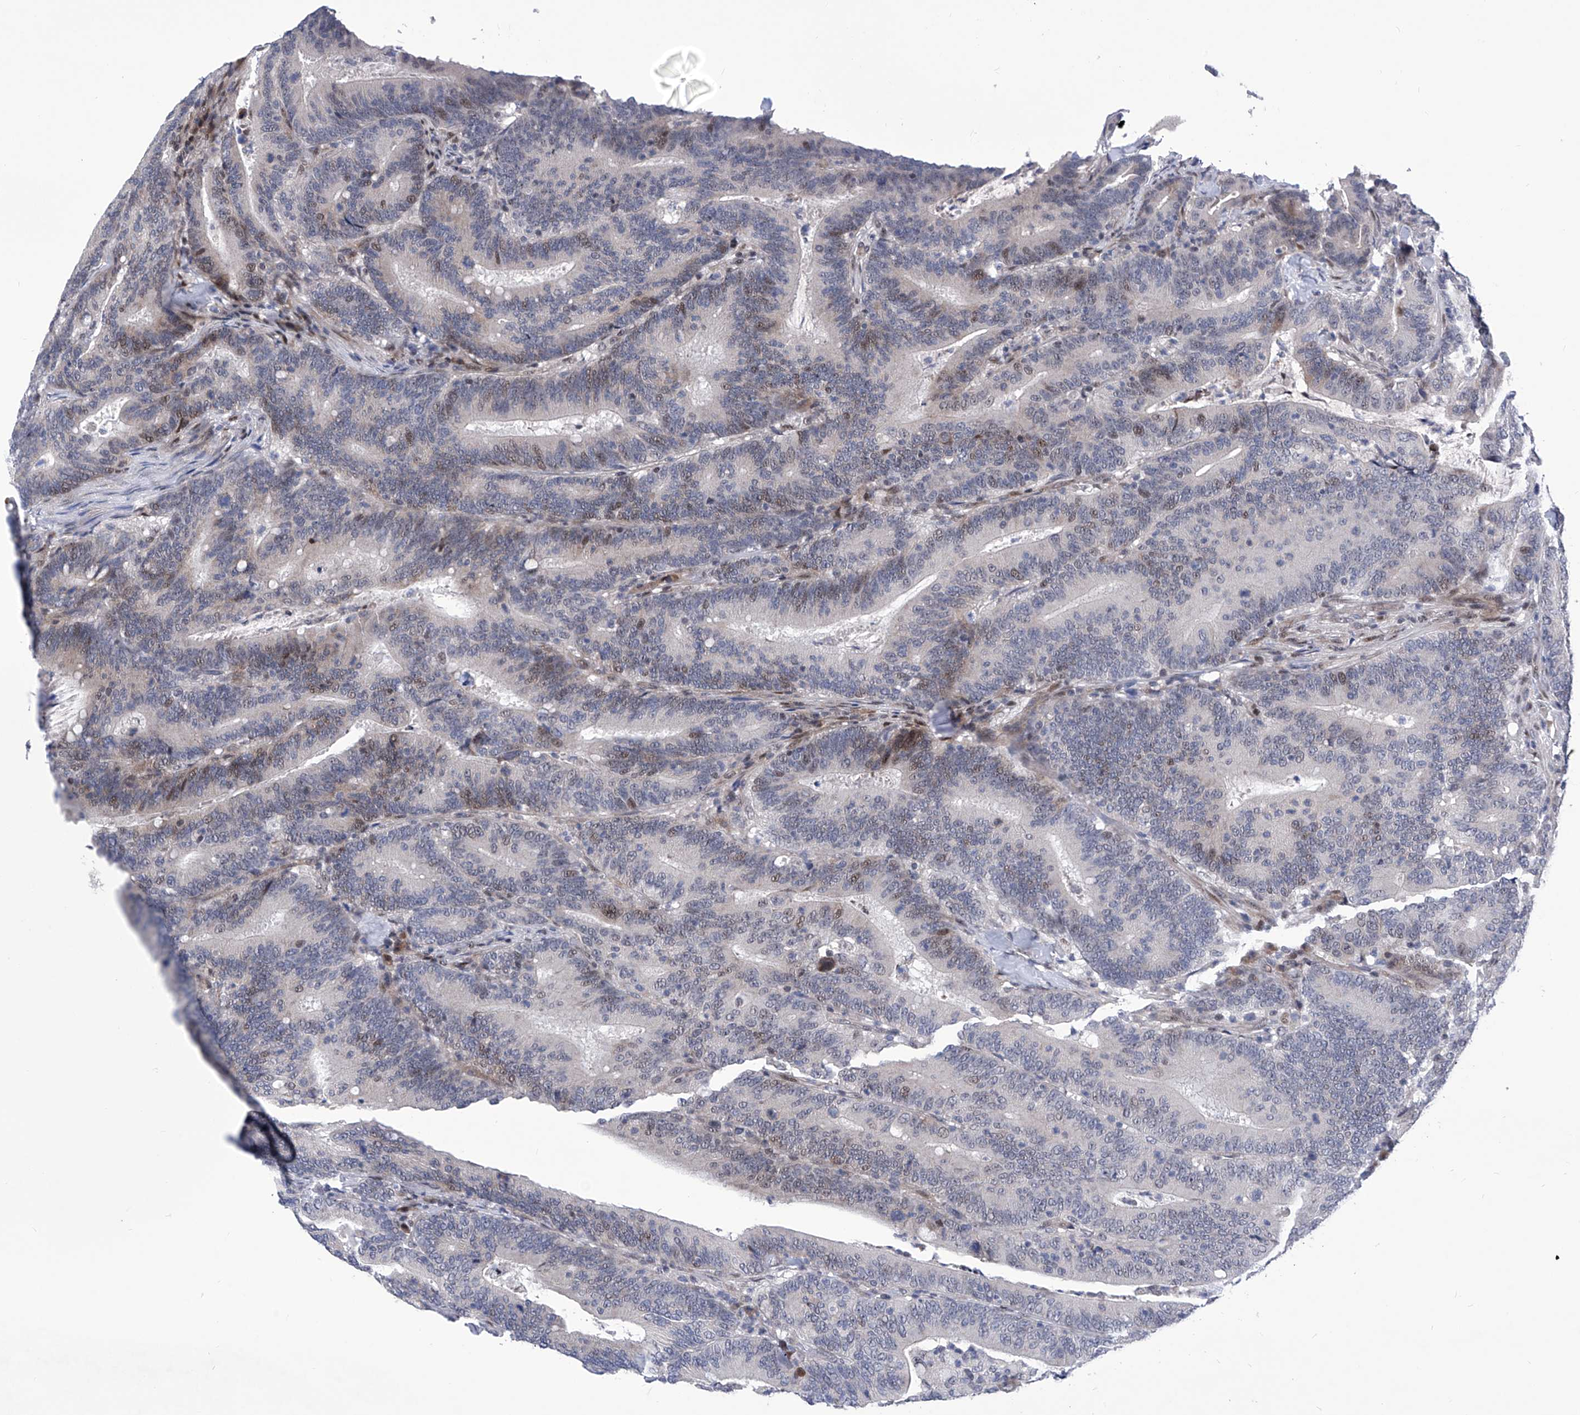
{"staining": {"intensity": "weak", "quantity": "<25%", "location": "nuclear"}, "tissue": "colorectal cancer", "cell_type": "Tumor cells", "image_type": "cancer", "snomed": [{"axis": "morphology", "description": "Adenocarcinoma, NOS"}, {"axis": "topography", "description": "Colon"}], "caption": "This is an immunohistochemistry image of human colorectal cancer. There is no expression in tumor cells.", "gene": "NUFIP1", "patient": {"sex": "female", "age": 66}}